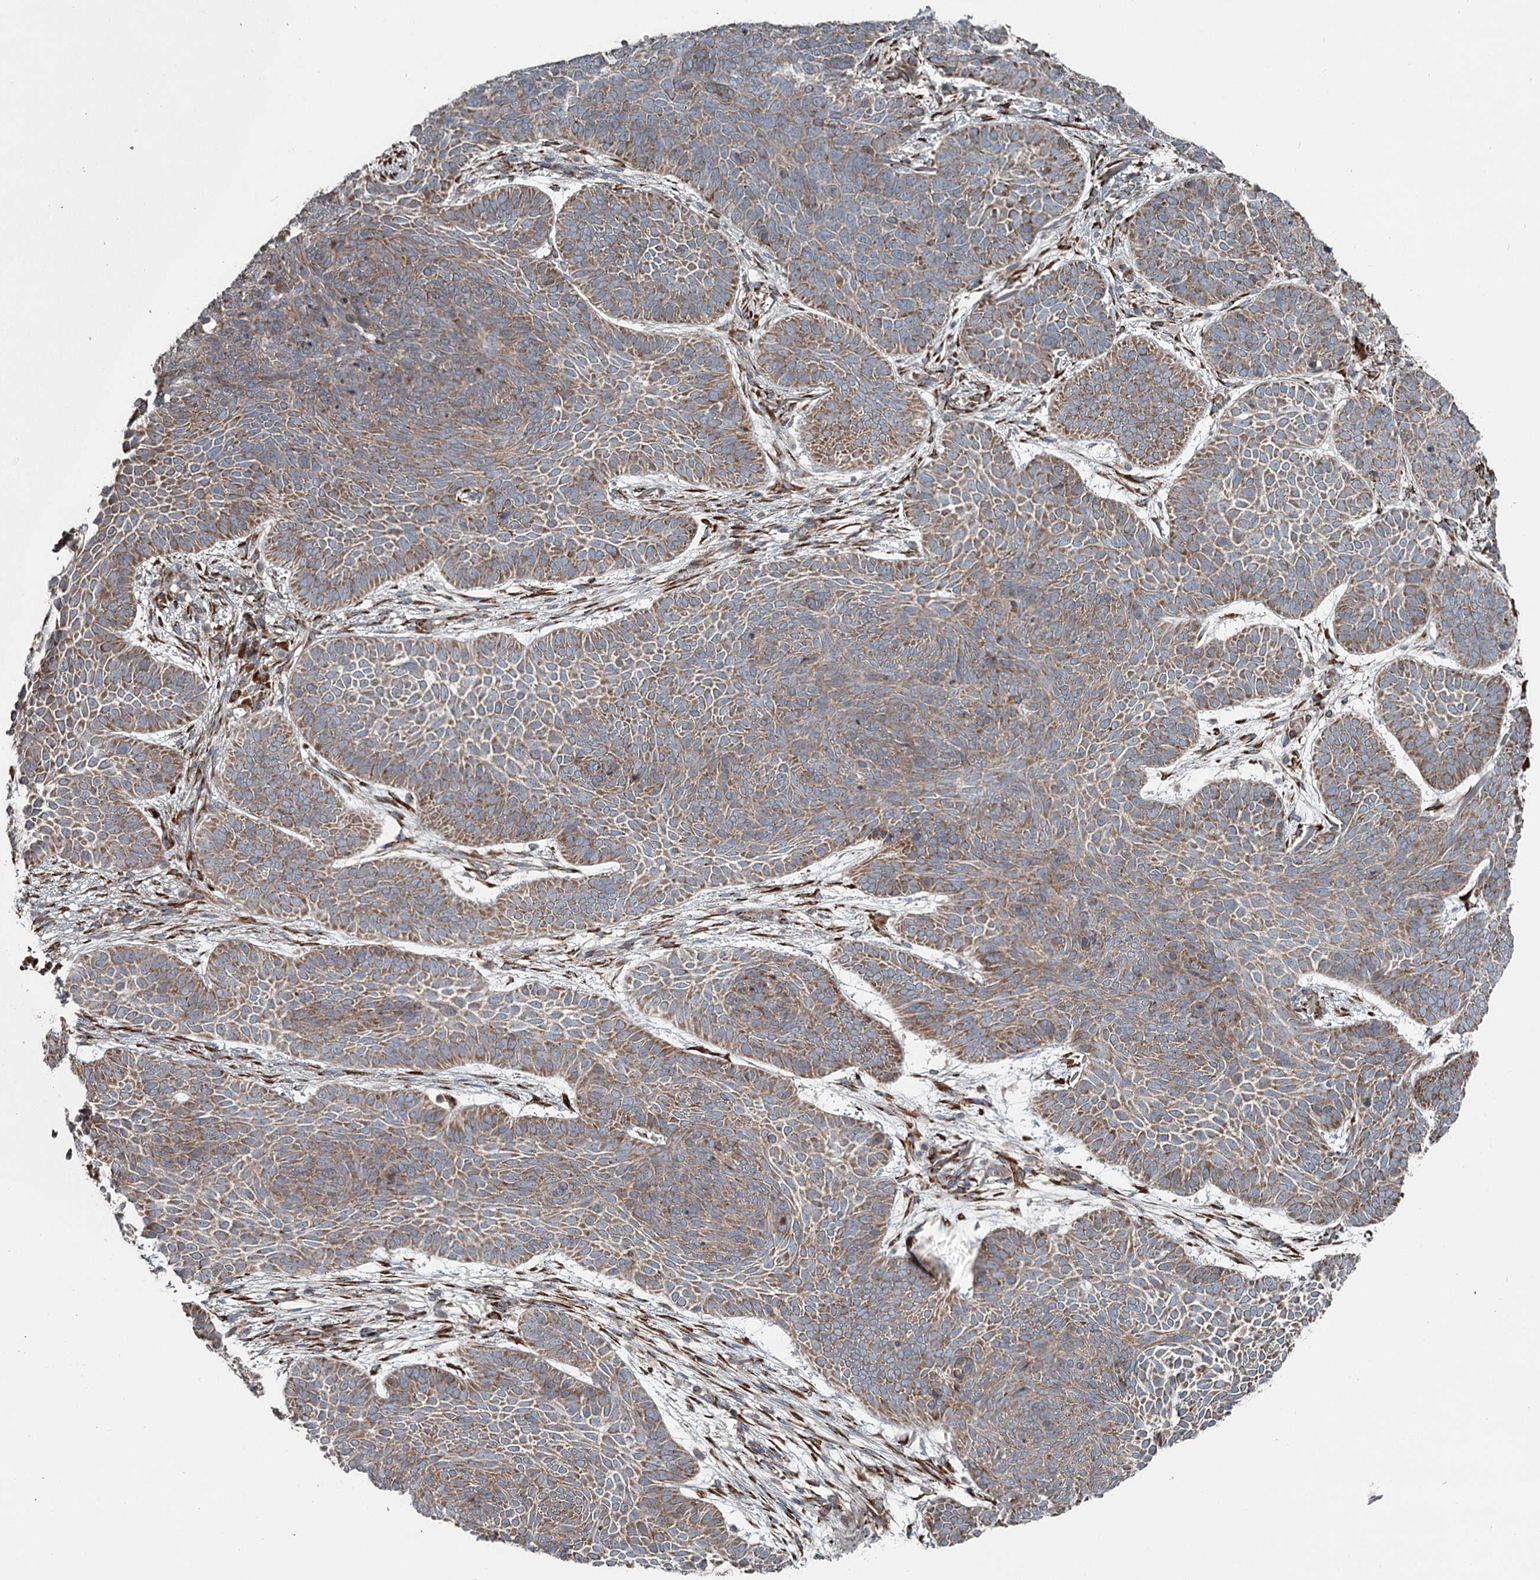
{"staining": {"intensity": "moderate", "quantity": ">75%", "location": "cytoplasmic/membranous"}, "tissue": "skin cancer", "cell_type": "Tumor cells", "image_type": "cancer", "snomed": [{"axis": "morphology", "description": "Basal cell carcinoma"}, {"axis": "topography", "description": "Skin"}], "caption": "Immunohistochemical staining of skin cancer (basal cell carcinoma) exhibits medium levels of moderate cytoplasmic/membranous protein staining in about >75% of tumor cells.", "gene": "RASSF8", "patient": {"sex": "male", "age": 85}}